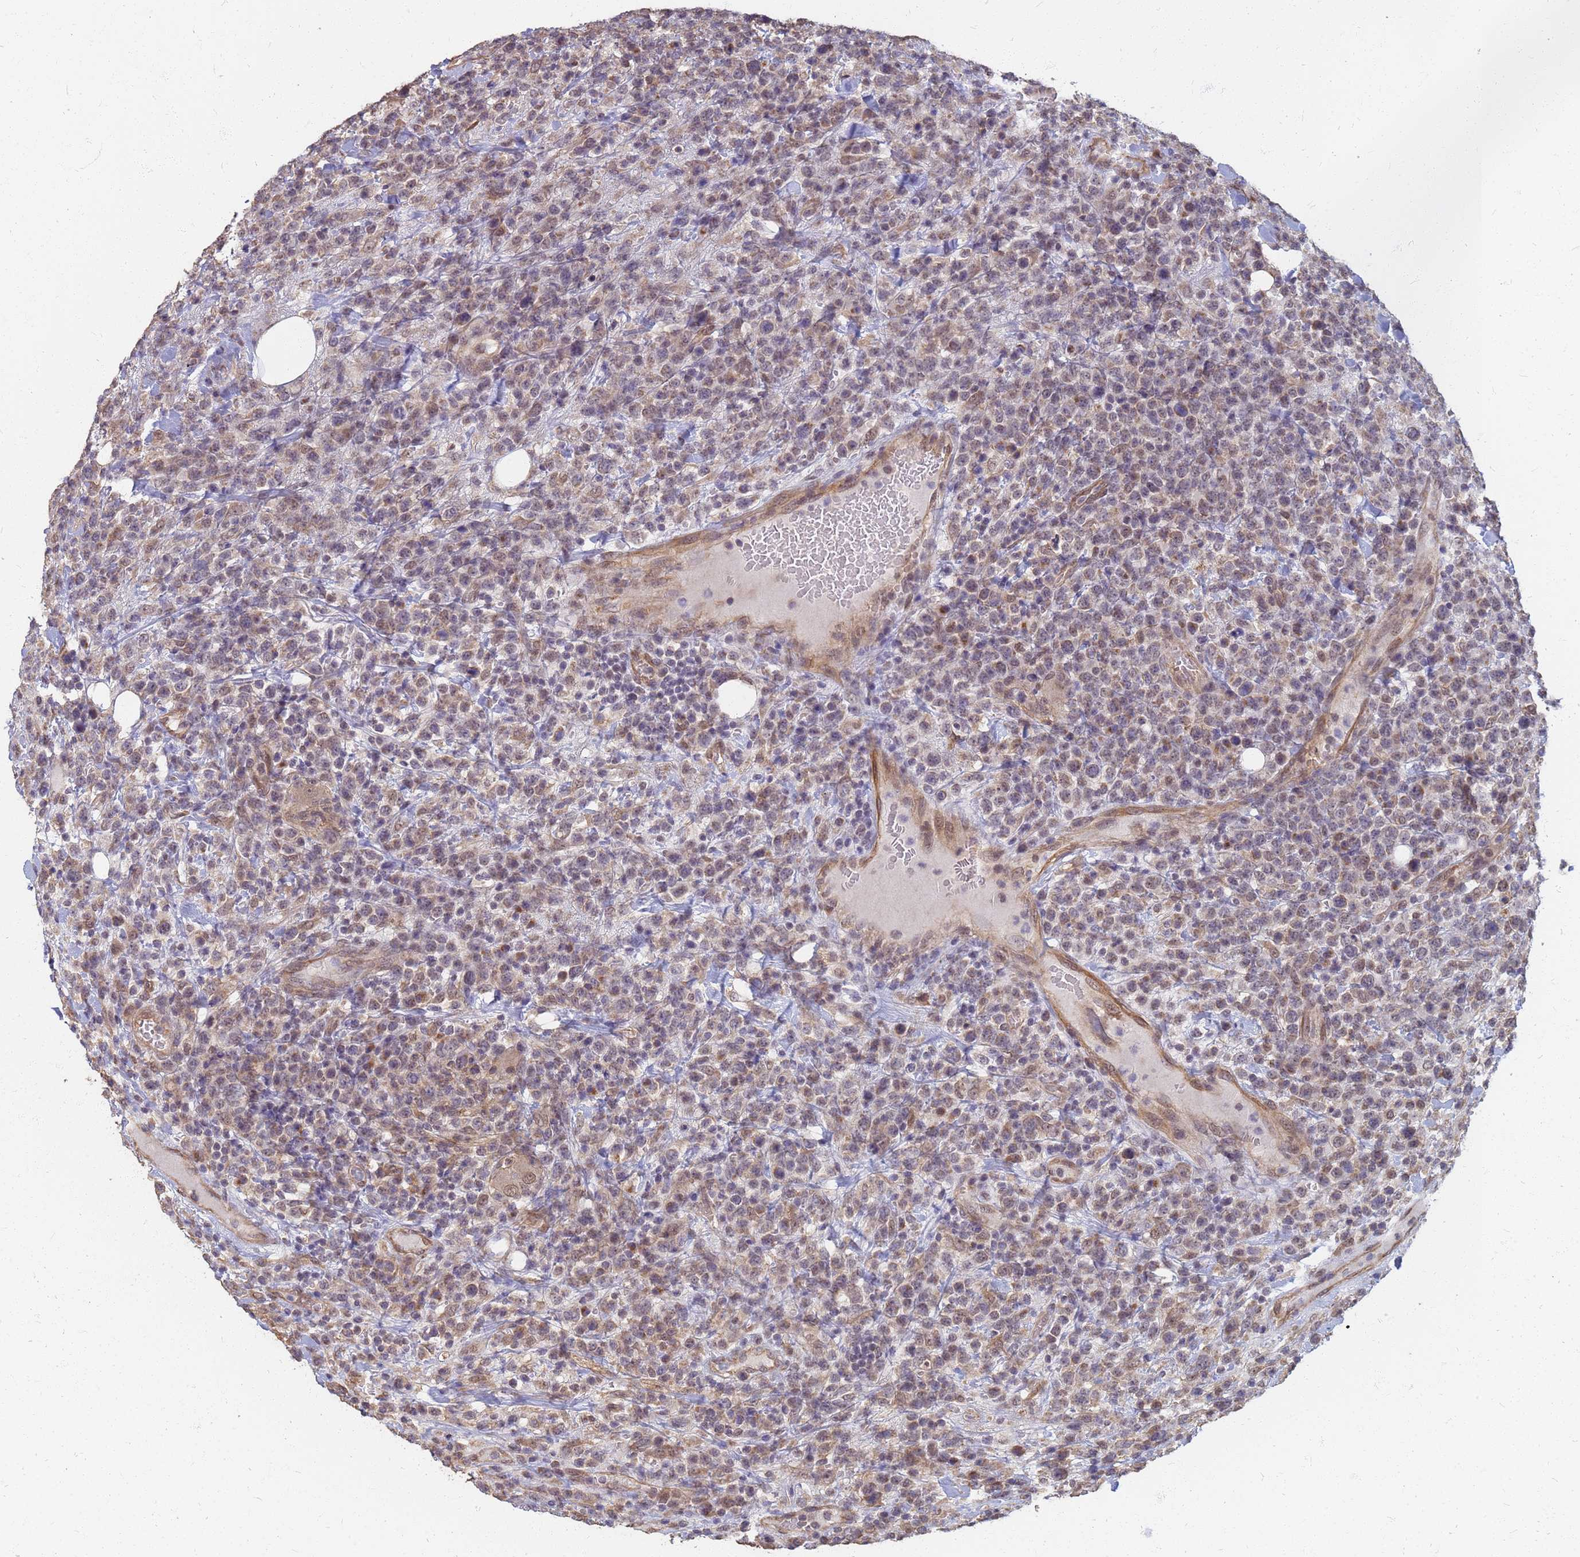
{"staining": {"intensity": "weak", "quantity": "25%-75%", "location": "cytoplasmic/membranous,nuclear"}, "tissue": "lymphoma", "cell_type": "Tumor cells", "image_type": "cancer", "snomed": [{"axis": "morphology", "description": "Malignant lymphoma, non-Hodgkin's type, High grade"}, {"axis": "topography", "description": "Colon"}], "caption": "Brown immunohistochemical staining in human high-grade malignant lymphoma, non-Hodgkin's type exhibits weak cytoplasmic/membranous and nuclear positivity in about 25%-75% of tumor cells. The staining is performed using DAB (3,3'-diaminobenzidine) brown chromogen to label protein expression. The nuclei are counter-stained blue using hematoxylin.", "gene": "ITGB4", "patient": {"sex": "female", "age": 53}}